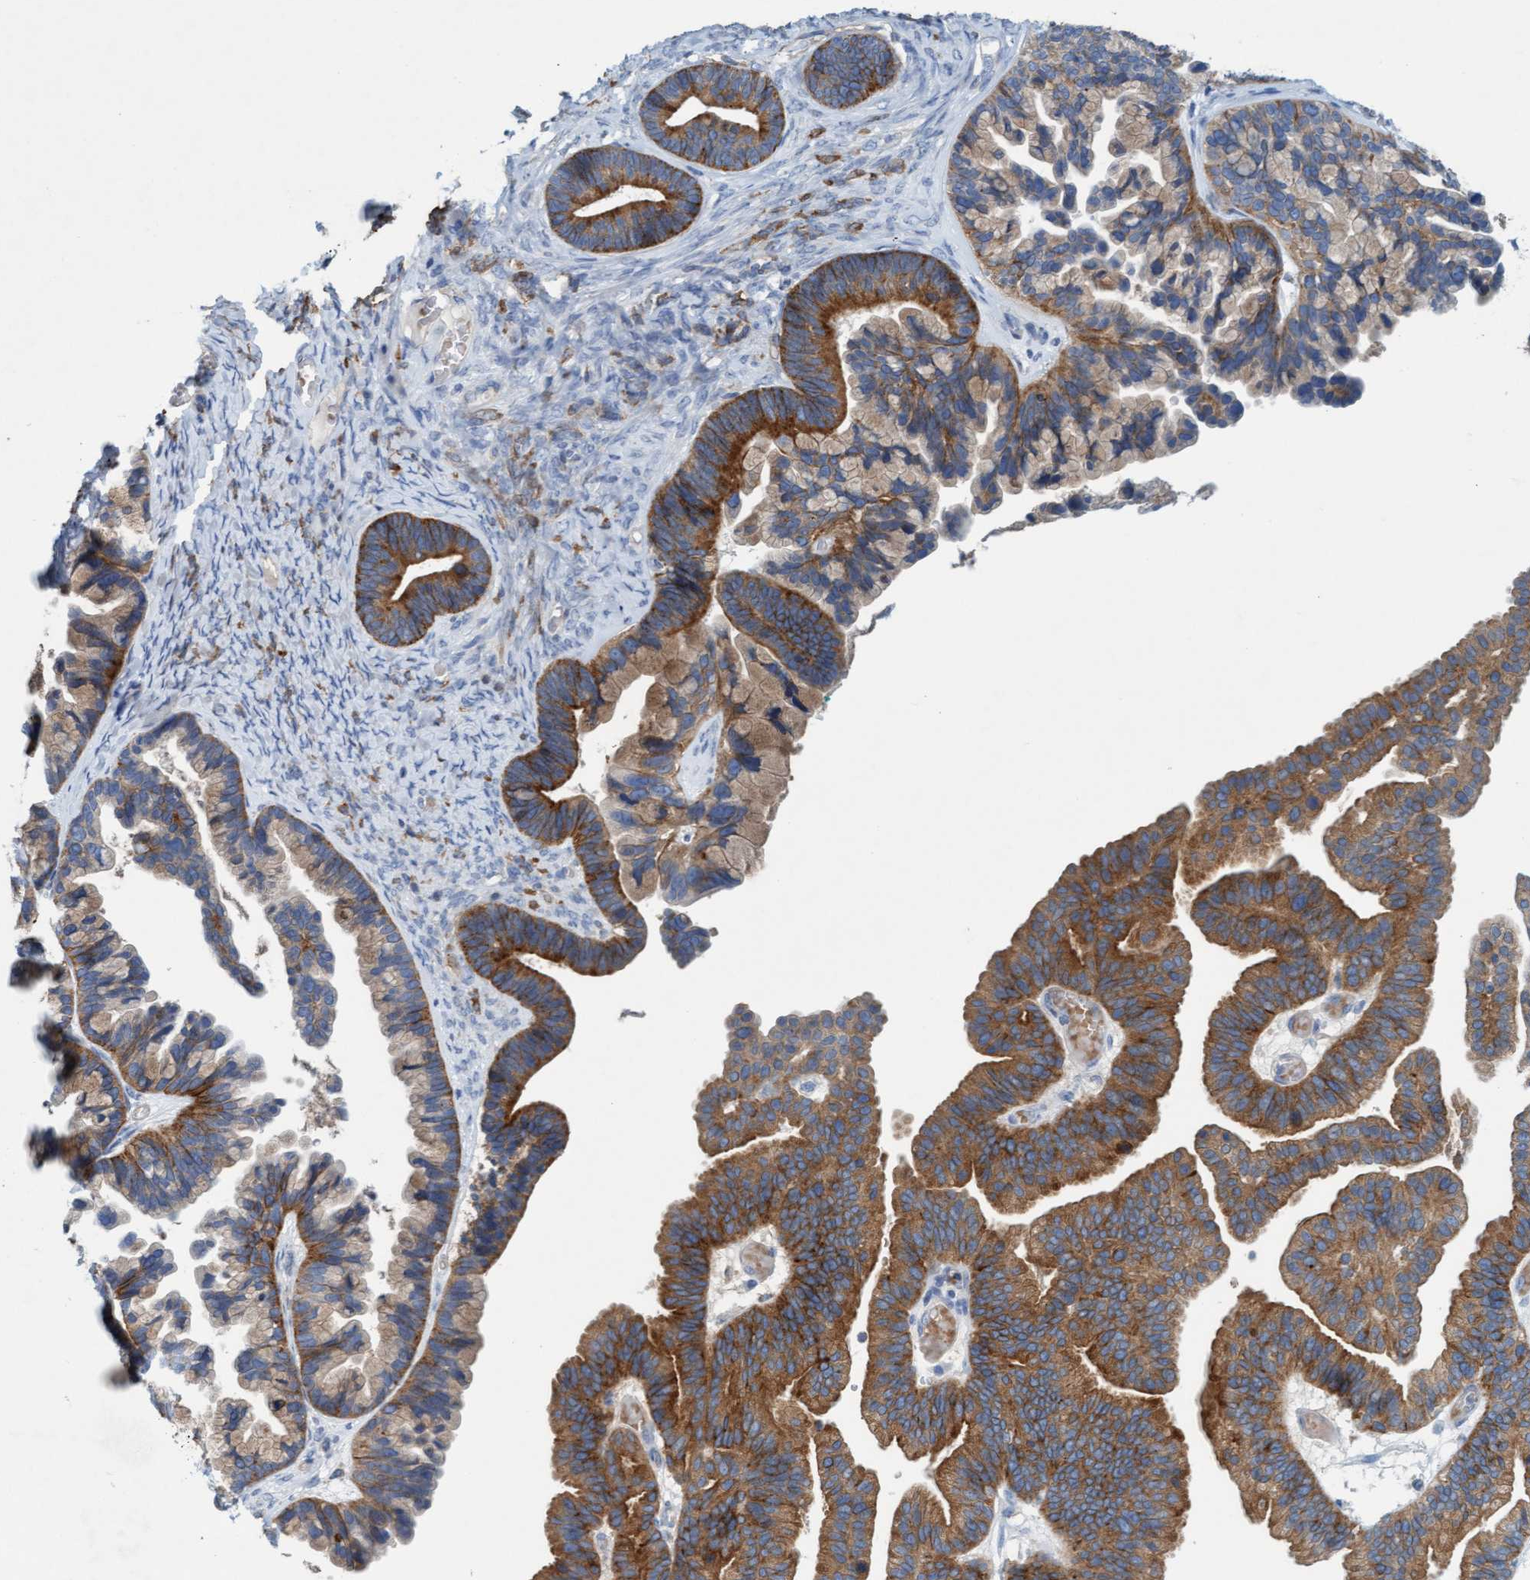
{"staining": {"intensity": "moderate", "quantity": ">75%", "location": "cytoplasmic/membranous"}, "tissue": "ovarian cancer", "cell_type": "Tumor cells", "image_type": "cancer", "snomed": [{"axis": "morphology", "description": "Cystadenocarcinoma, serous, NOS"}, {"axis": "topography", "description": "Ovary"}], "caption": "Ovarian cancer (serous cystadenocarcinoma) was stained to show a protein in brown. There is medium levels of moderate cytoplasmic/membranous positivity in approximately >75% of tumor cells.", "gene": "SIGIRR", "patient": {"sex": "female", "age": 56}}